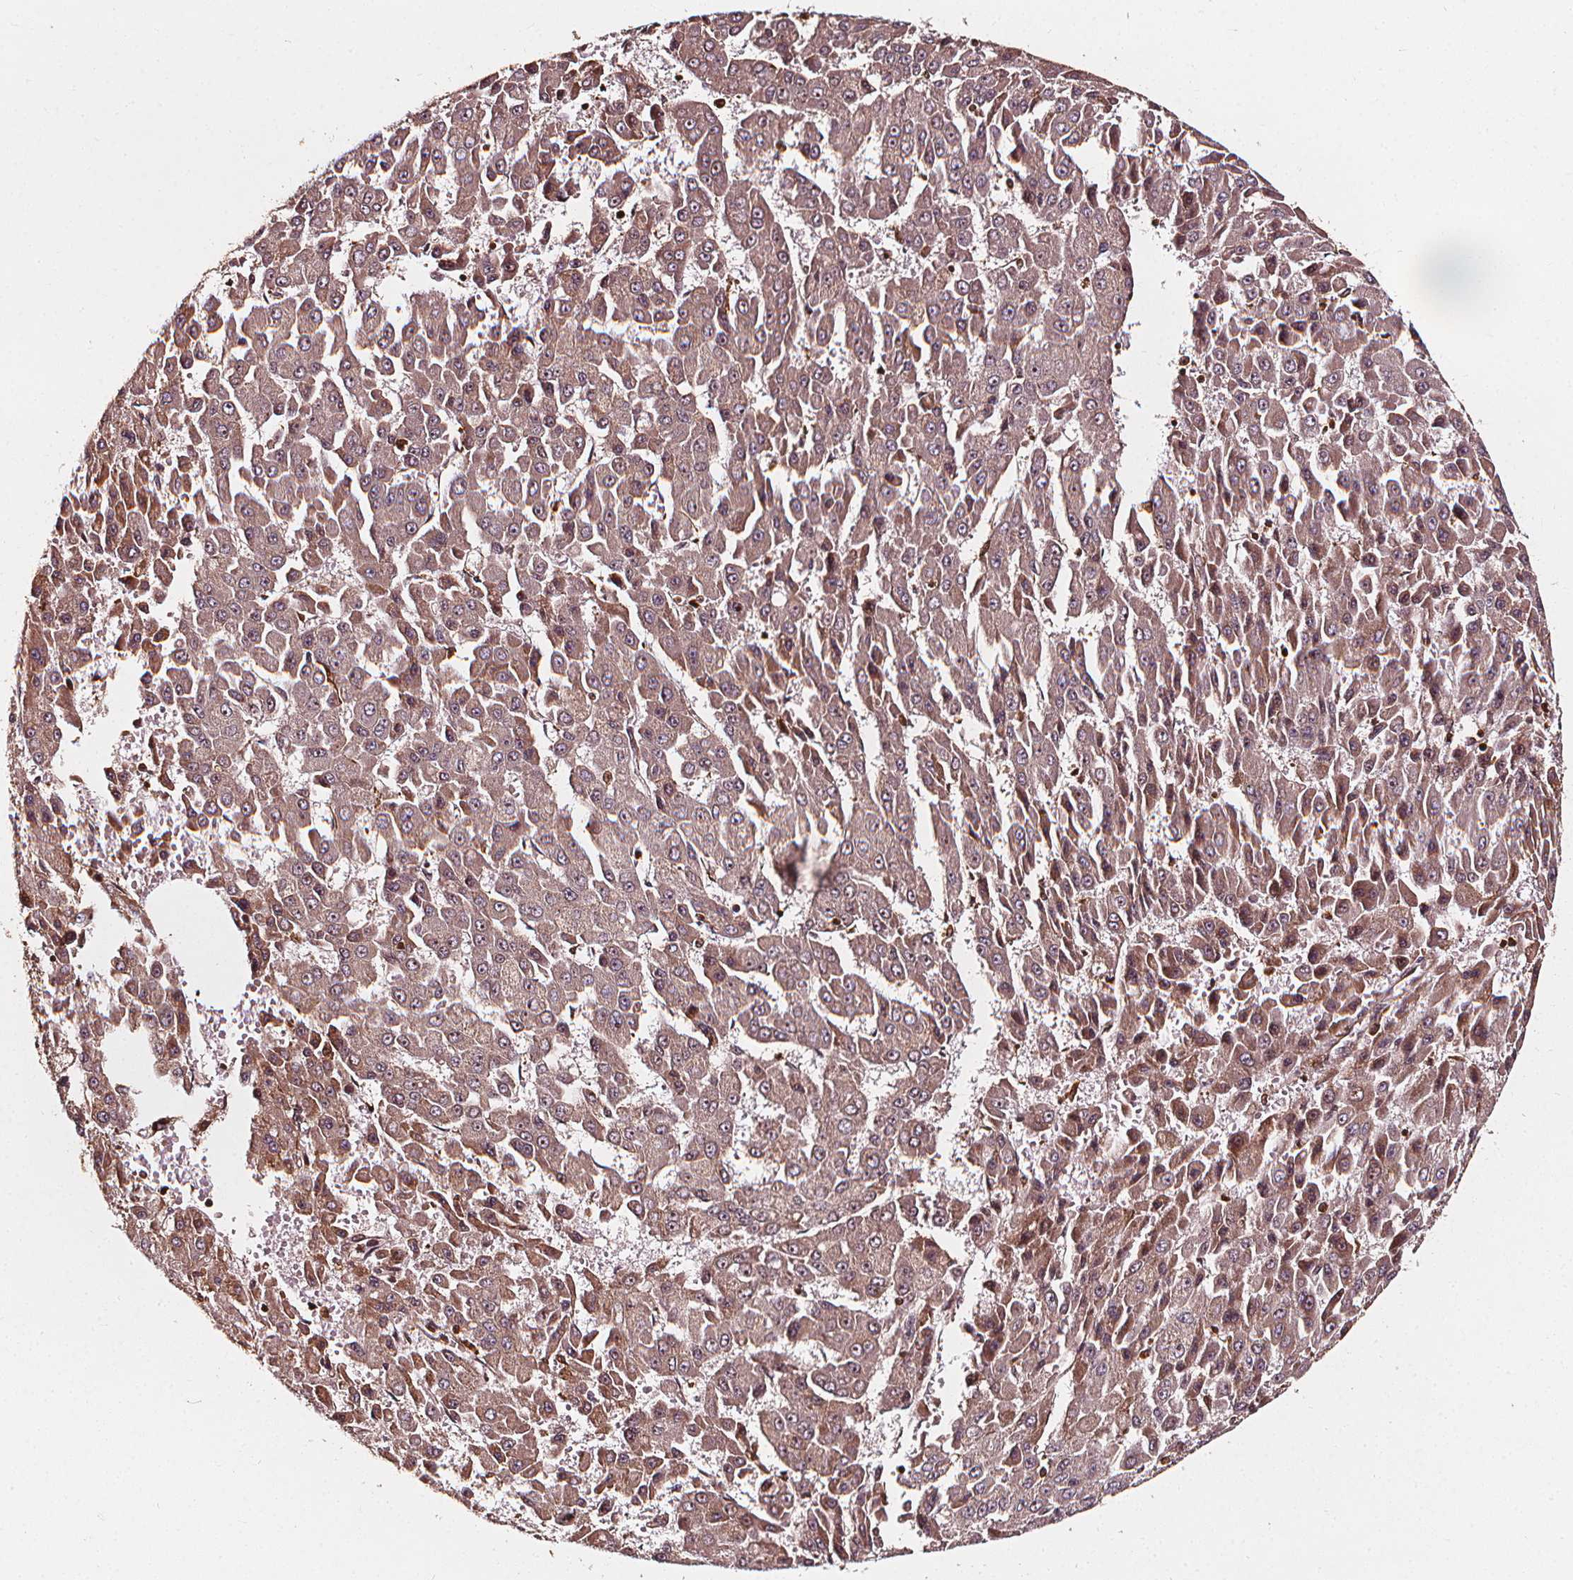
{"staining": {"intensity": "negative", "quantity": "none", "location": "none"}, "tissue": "liver cancer", "cell_type": "Tumor cells", "image_type": "cancer", "snomed": [{"axis": "morphology", "description": "Carcinoma, Hepatocellular, NOS"}, {"axis": "topography", "description": "Liver"}], "caption": "Tumor cells are negative for brown protein staining in hepatocellular carcinoma (liver).", "gene": "EXOSC9", "patient": {"sex": "male", "age": 78}}